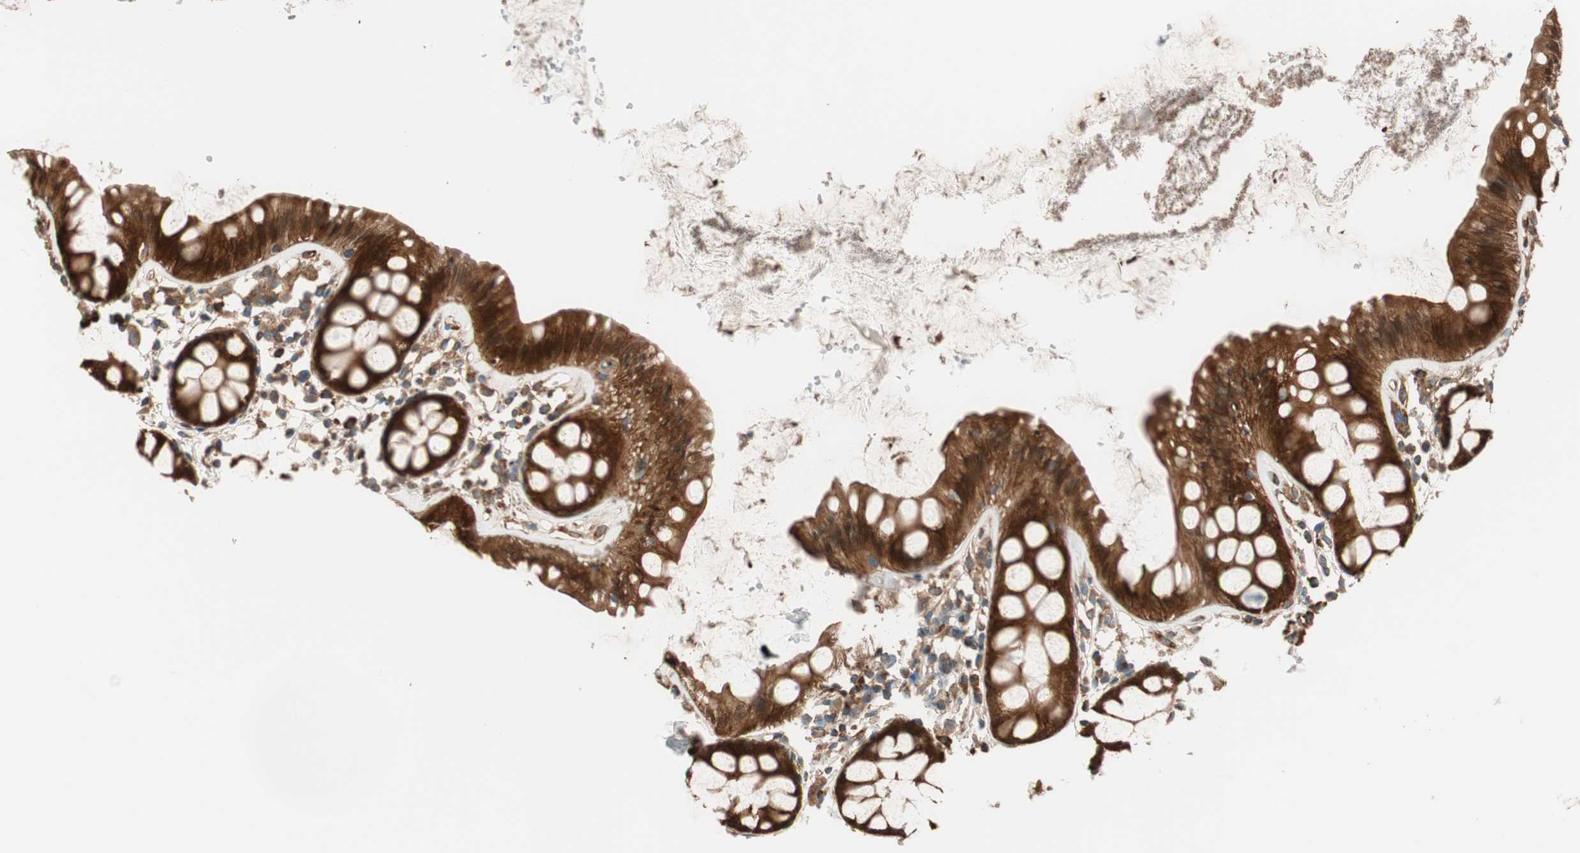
{"staining": {"intensity": "strong", "quantity": ">75%", "location": "cytoplasmic/membranous,nuclear"}, "tissue": "rectum", "cell_type": "Glandular cells", "image_type": "normal", "snomed": [{"axis": "morphology", "description": "Normal tissue, NOS"}, {"axis": "topography", "description": "Rectum"}], "caption": "This photomicrograph exhibits benign rectum stained with immunohistochemistry (IHC) to label a protein in brown. The cytoplasmic/membranous,nuclear of glandular cells show strong positivity for the protein. Nuclei are counter-stained blue.", "gene": "WASL", "patient": {"sex": "female", "age": 66}}